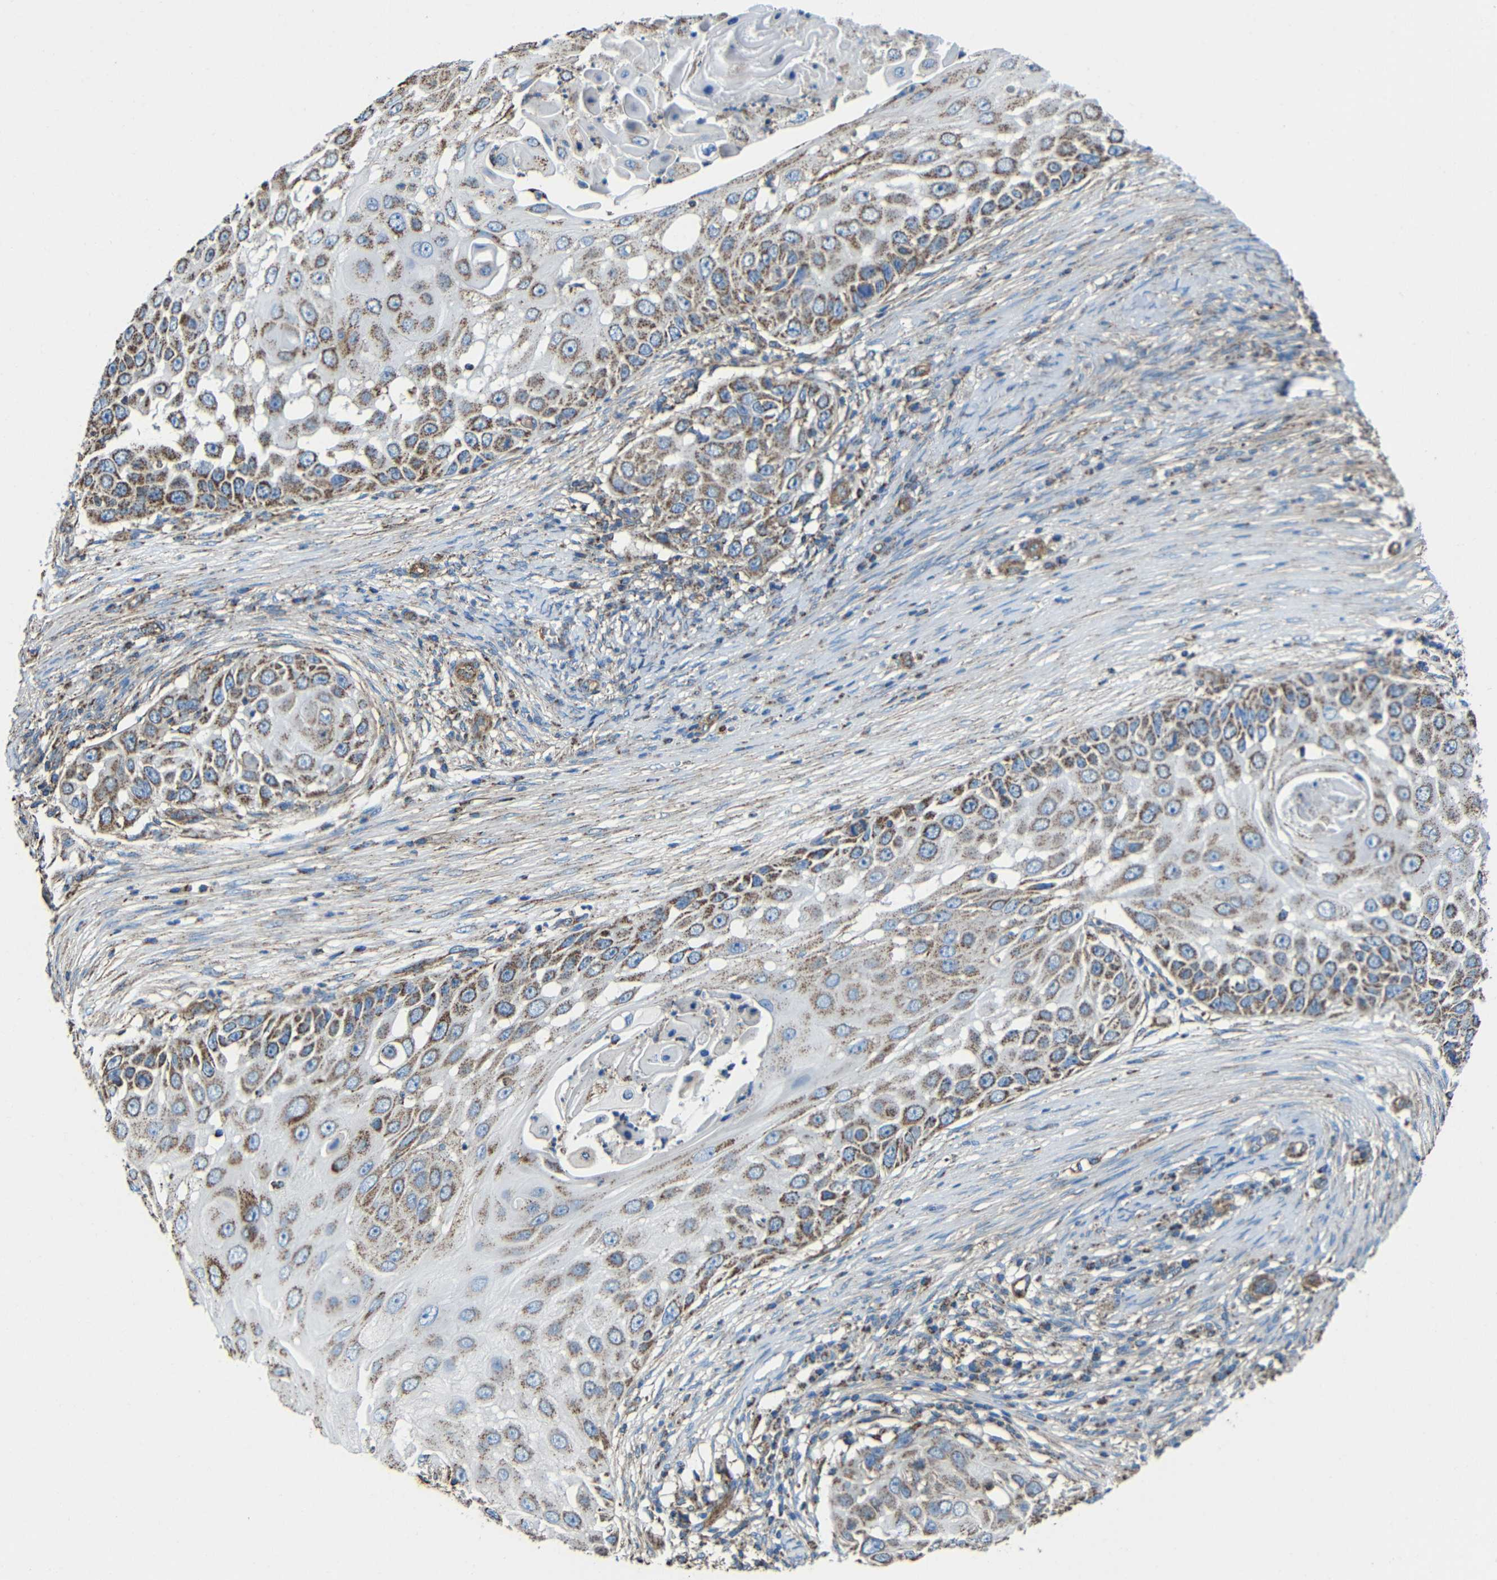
{"staining": {"intensity": "strong", "quantity": ">75%", "location": "cytoplasmic/membranous"}, "tissue": "skin cancer", "cell_type": "Tumor cells", "image_type": "cancer", "snomed": [{"axis": "morphology", "description": "Squamous cell carcinoma, NOS"}, {"axis": "topography", "description": "Skin"}], "caption": "Immunohistochemistry (IHC) image of skin cancer (squamous cell carcinoma) stained for a protein (brown), which shows high levels of strong cytoplasmic/membranous expression in approximately >75% of tumor cells.", "gene": "INTS6L", "patient": {"sex": "female", "age": 44}}